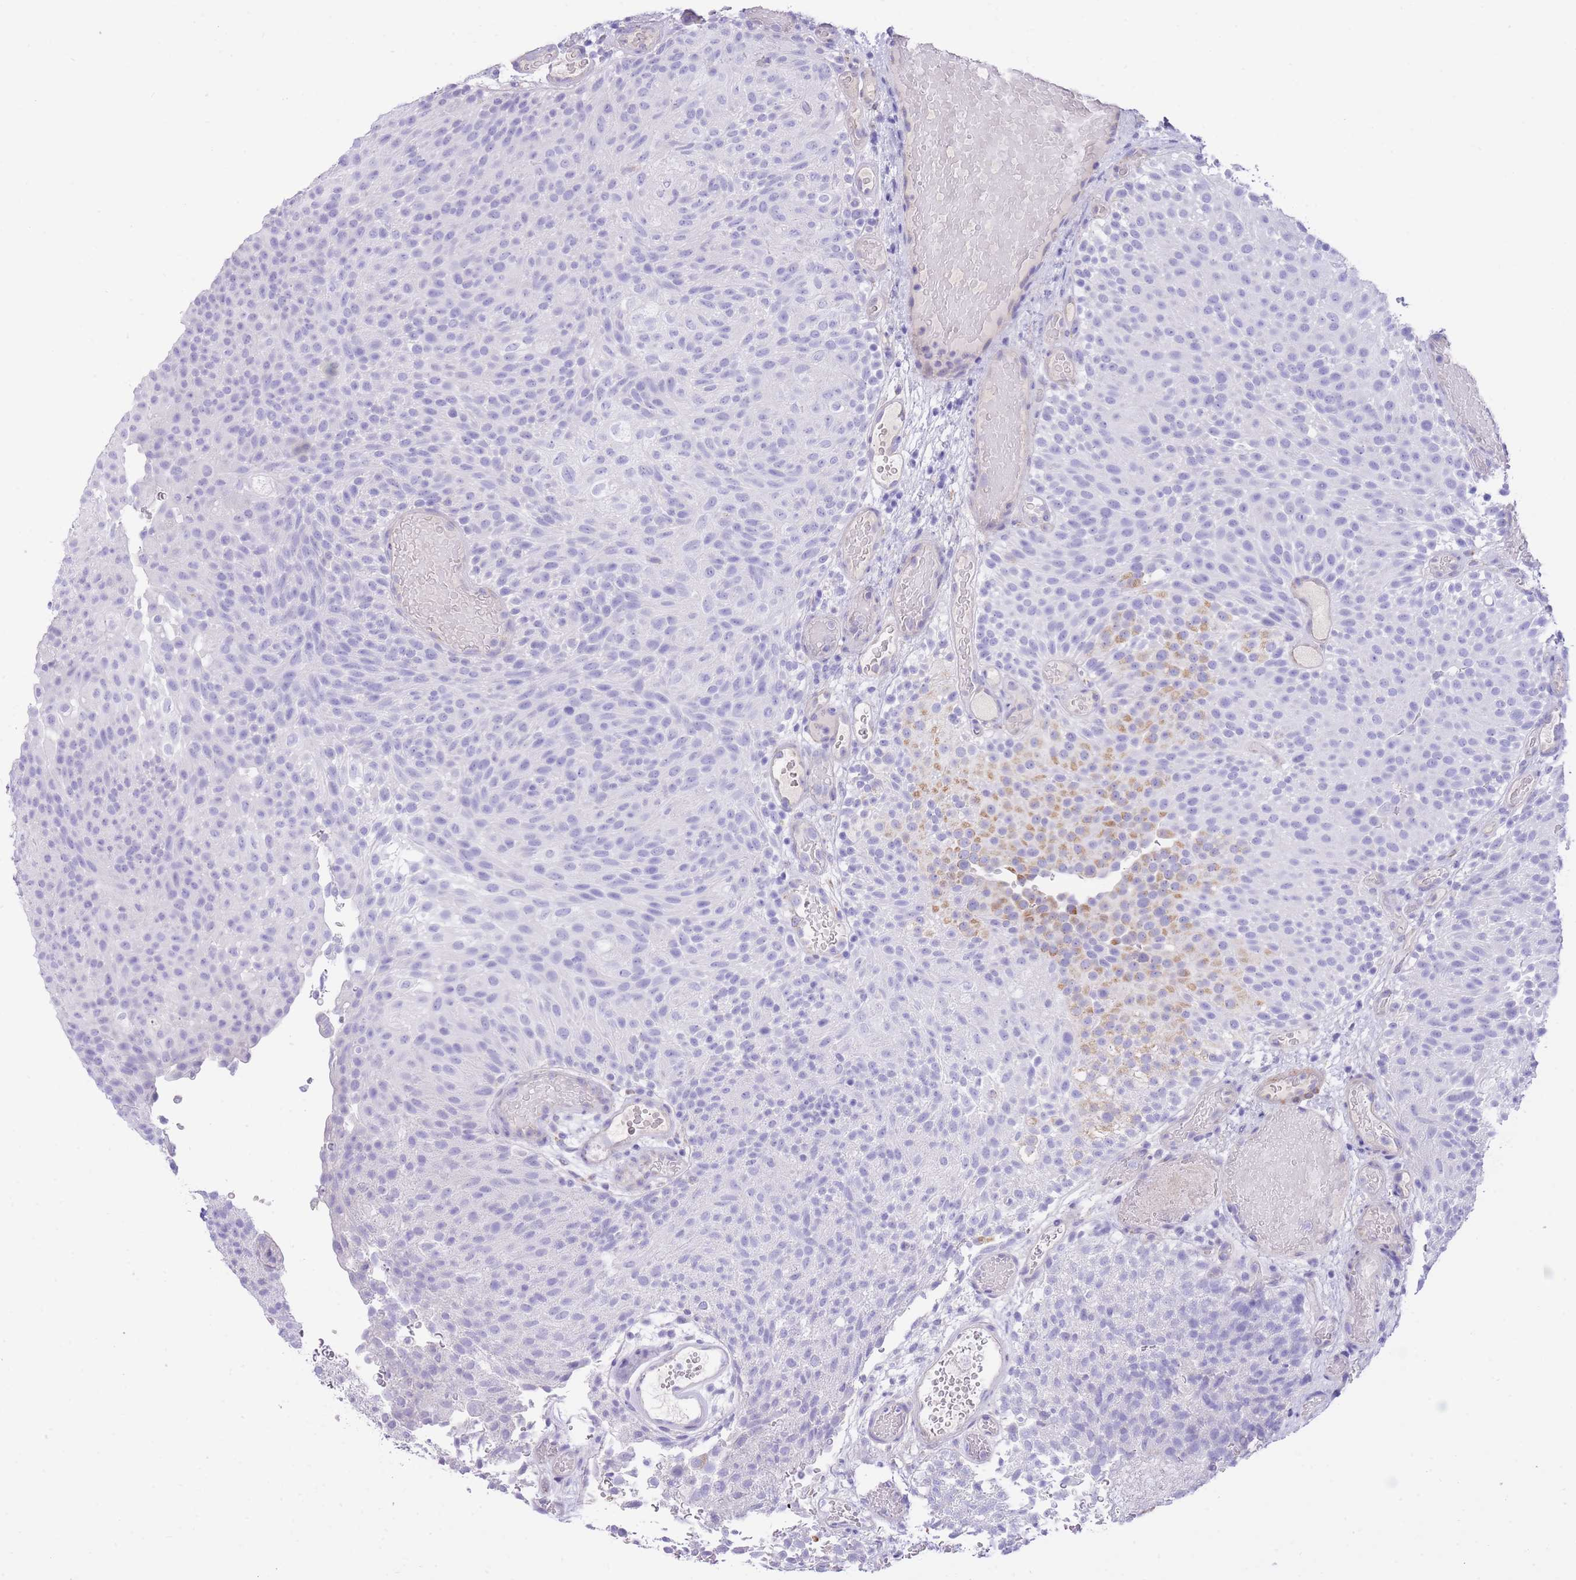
{"staining": {"intensity": "negative", "quantity": "none", "location": "none"}, "tissue": "urothelial cancer", "cell_type": "Tumor cells", "image_type": "cancer", "snomed": [{"axis": "morphology", "description": "Urothelial carcinoma, Low grade"}, {"axis": "topography", "description": "Urinary bladder"}], "caption": "This is an immunohistochemistry (IHC) image of urothelial carcinoma (low-grade). There is no positivity in tumor cells.", "gene": "PGM1", "patient": {"sex": "male", "age": 78}}